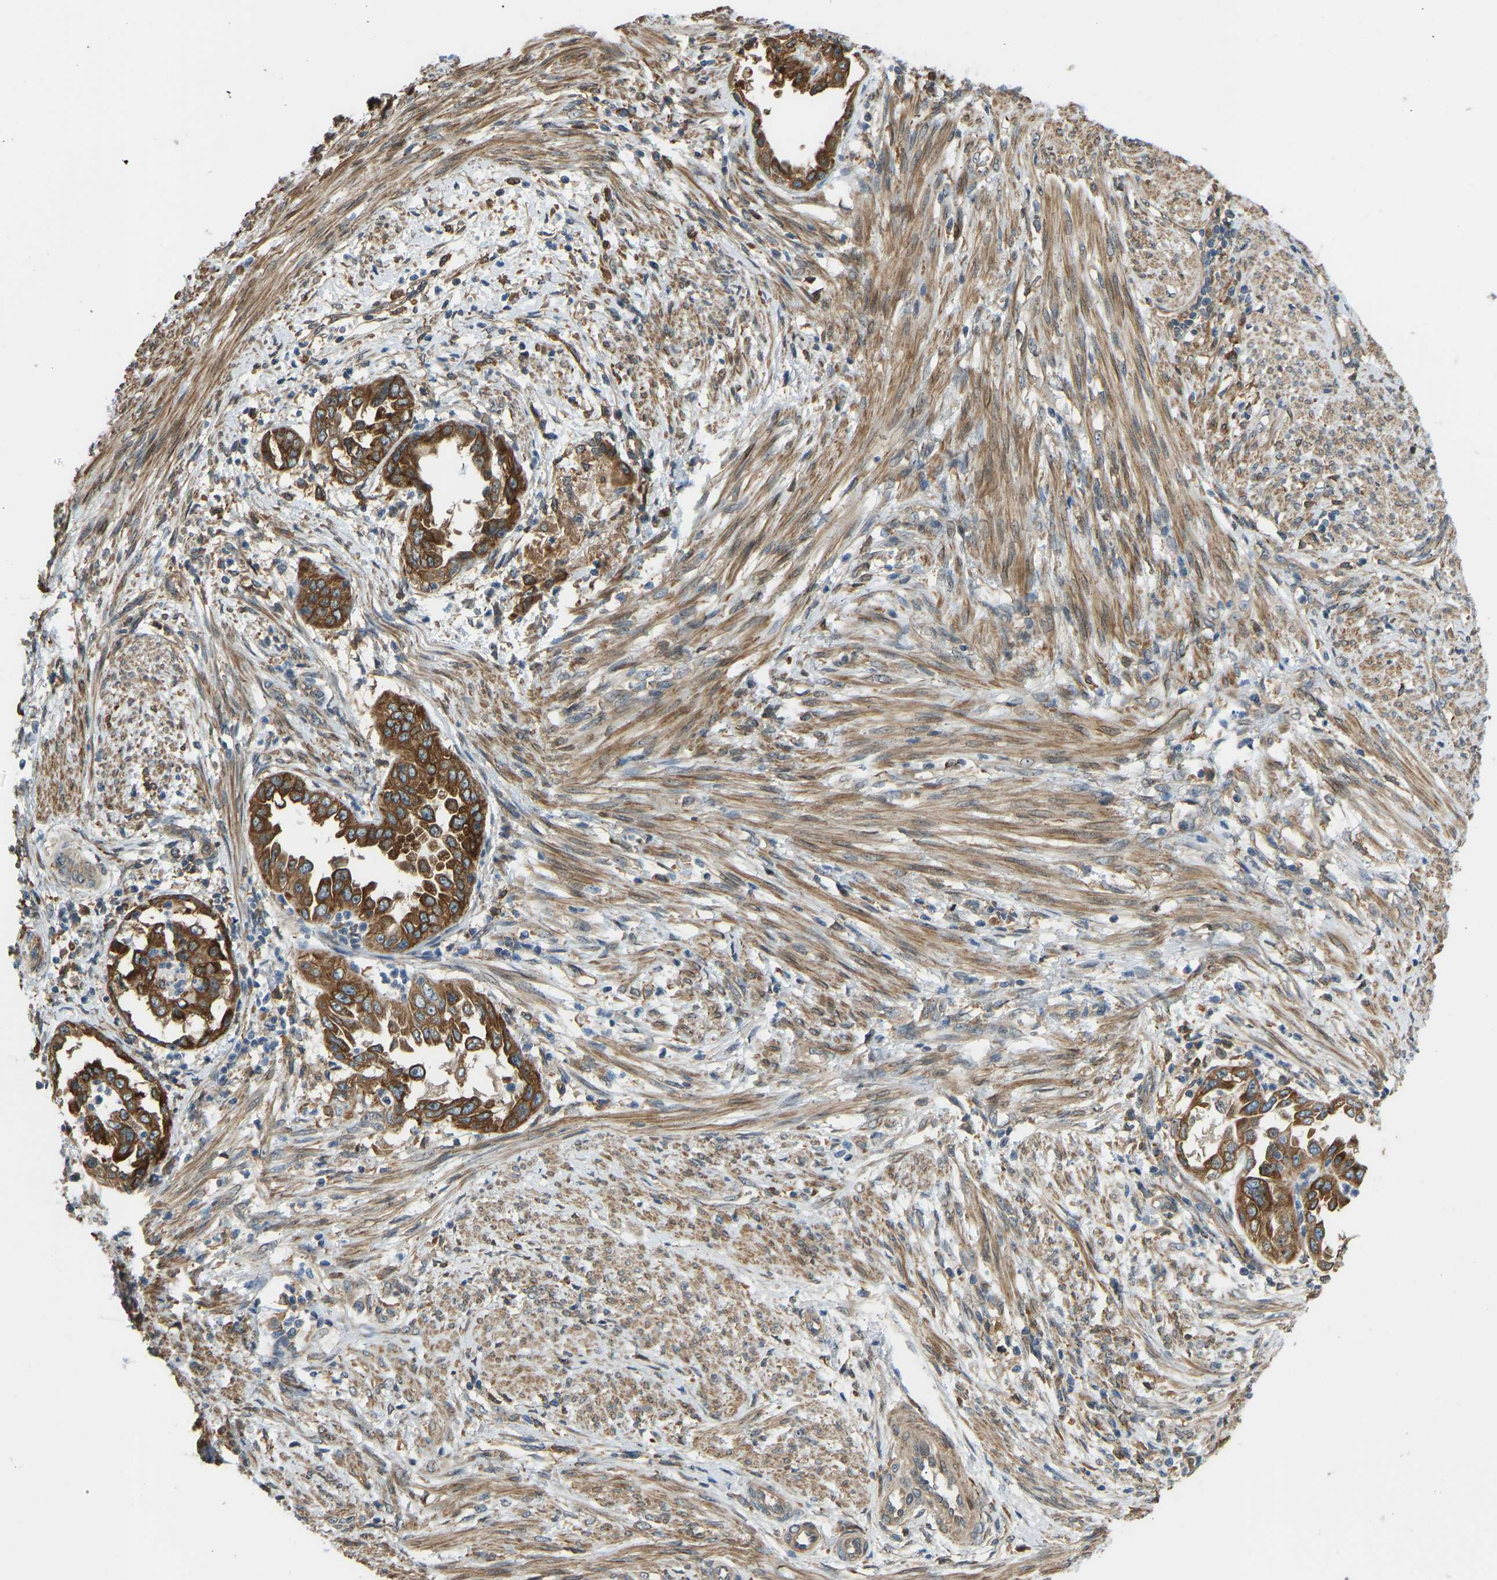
{"staining": {"intensity": "strong", "quantity": ">75%", "location": "cytoplasmic/membranous"}, "tissue": "endometrial cancer", "cell_type": "Tumor cells", "image_type": "cancer", "snomed": [{"axis": "morphology", "description": "Adenocarcinoma, NOS"}, {"axis": "topography", "description": "Endometrium"}], "caption": "A photomicrograph of adenocarcinoma (endometrial) stained for a protein exhibits strong cytoplasmic/membranous brown staining in tumor cells.", "gene": "OS9", "patient": {"sex": "female", "age": 85}}